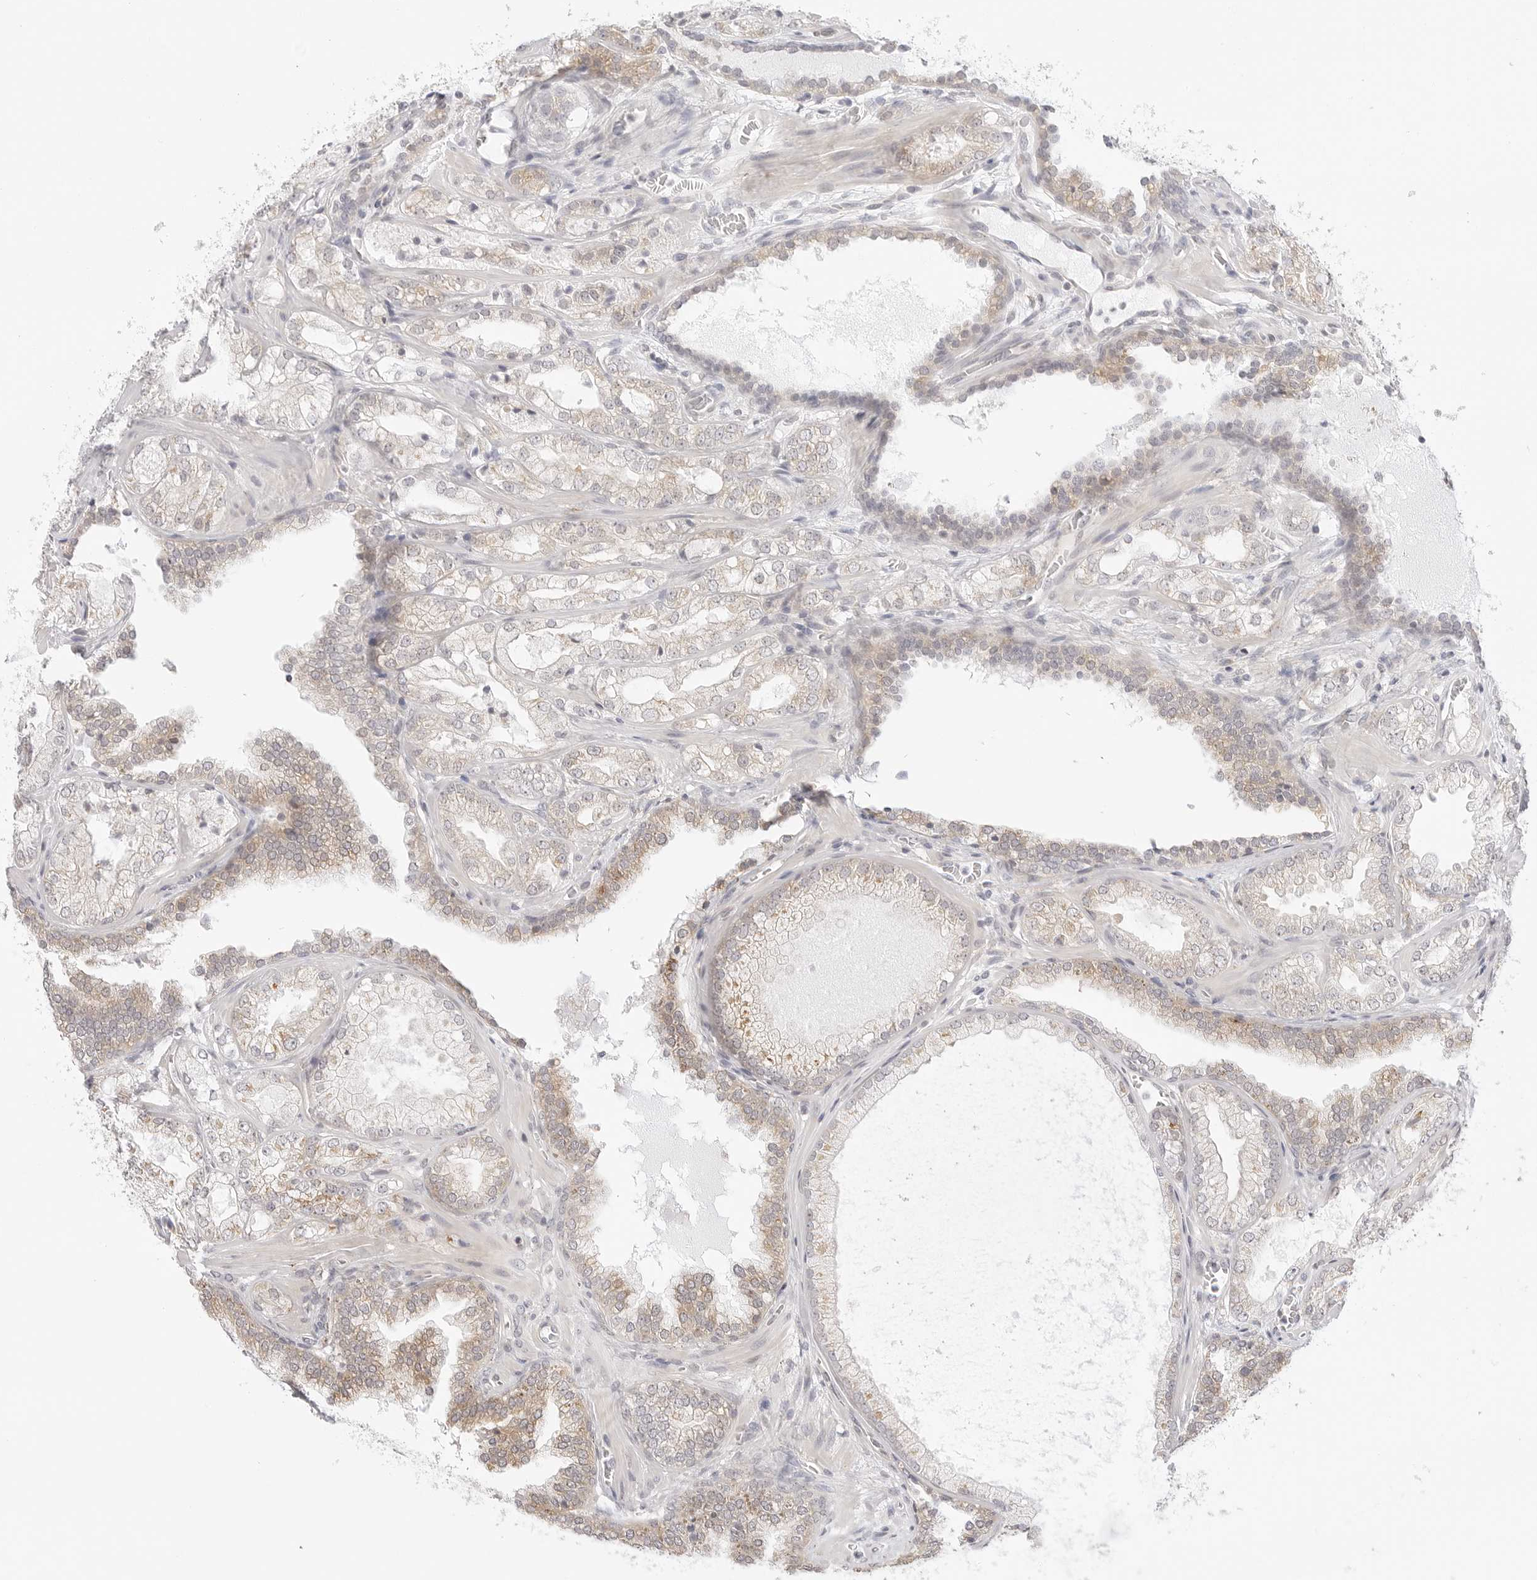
{"staining": {"intensity": "weak", "quantity": ">75%", "location": "cytoplasmic/membranous"}, "tissue": "prostate cancer", "cell_type": "Tumor cells", "image_type": "cancer", "snomed": [{"axis": "morphology", "description": "Adenocarcinoma, High grade"}, {"axis": "topography", "description": "Prostate"}], "caption": "A low amount of weak cytoplasmic/membranous expression is seen in about >75% of tumor cells in prostate cancer tissue.", "gene": "TCP1", "patient": {"sex": "male", "age": 58}}